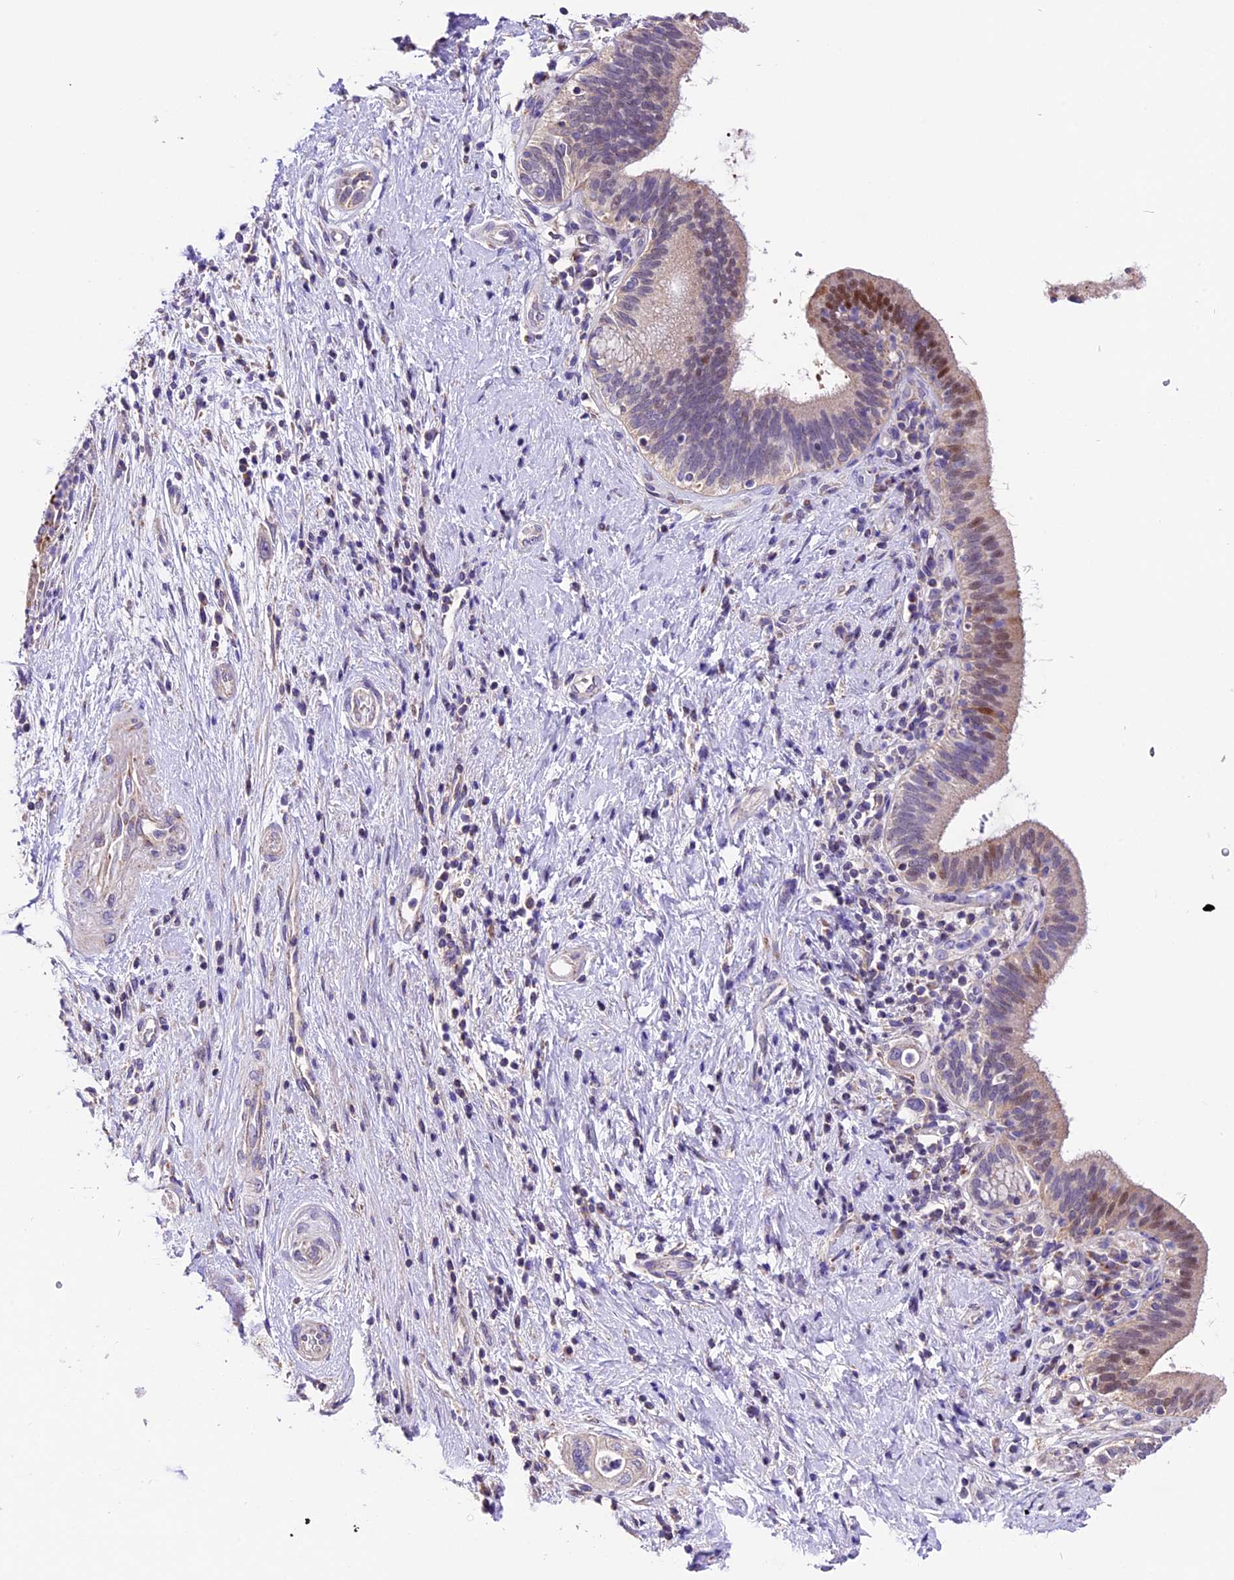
{"staining": {"intensity": "moderate", "quantity": "<25%", "location": "nuclear"}, "tissue": "pancreatic cancer", "cell_type": "Tumor cells", "image_type": "cancer", "snomed": [{"axis": "morphology", "description": "Adenocarcinoma, NOS"}, {"axis": "topography", "description": "Pancreas"}], "caption": "Immunohistochemical staining of pancreatic cancer (adenocarcinoma) demonstrates low levels of moderate nuclear positivity in about <25% of tumor cells.", "gene": "DDX28", "patient": {"sex": "female", "age": 73}}